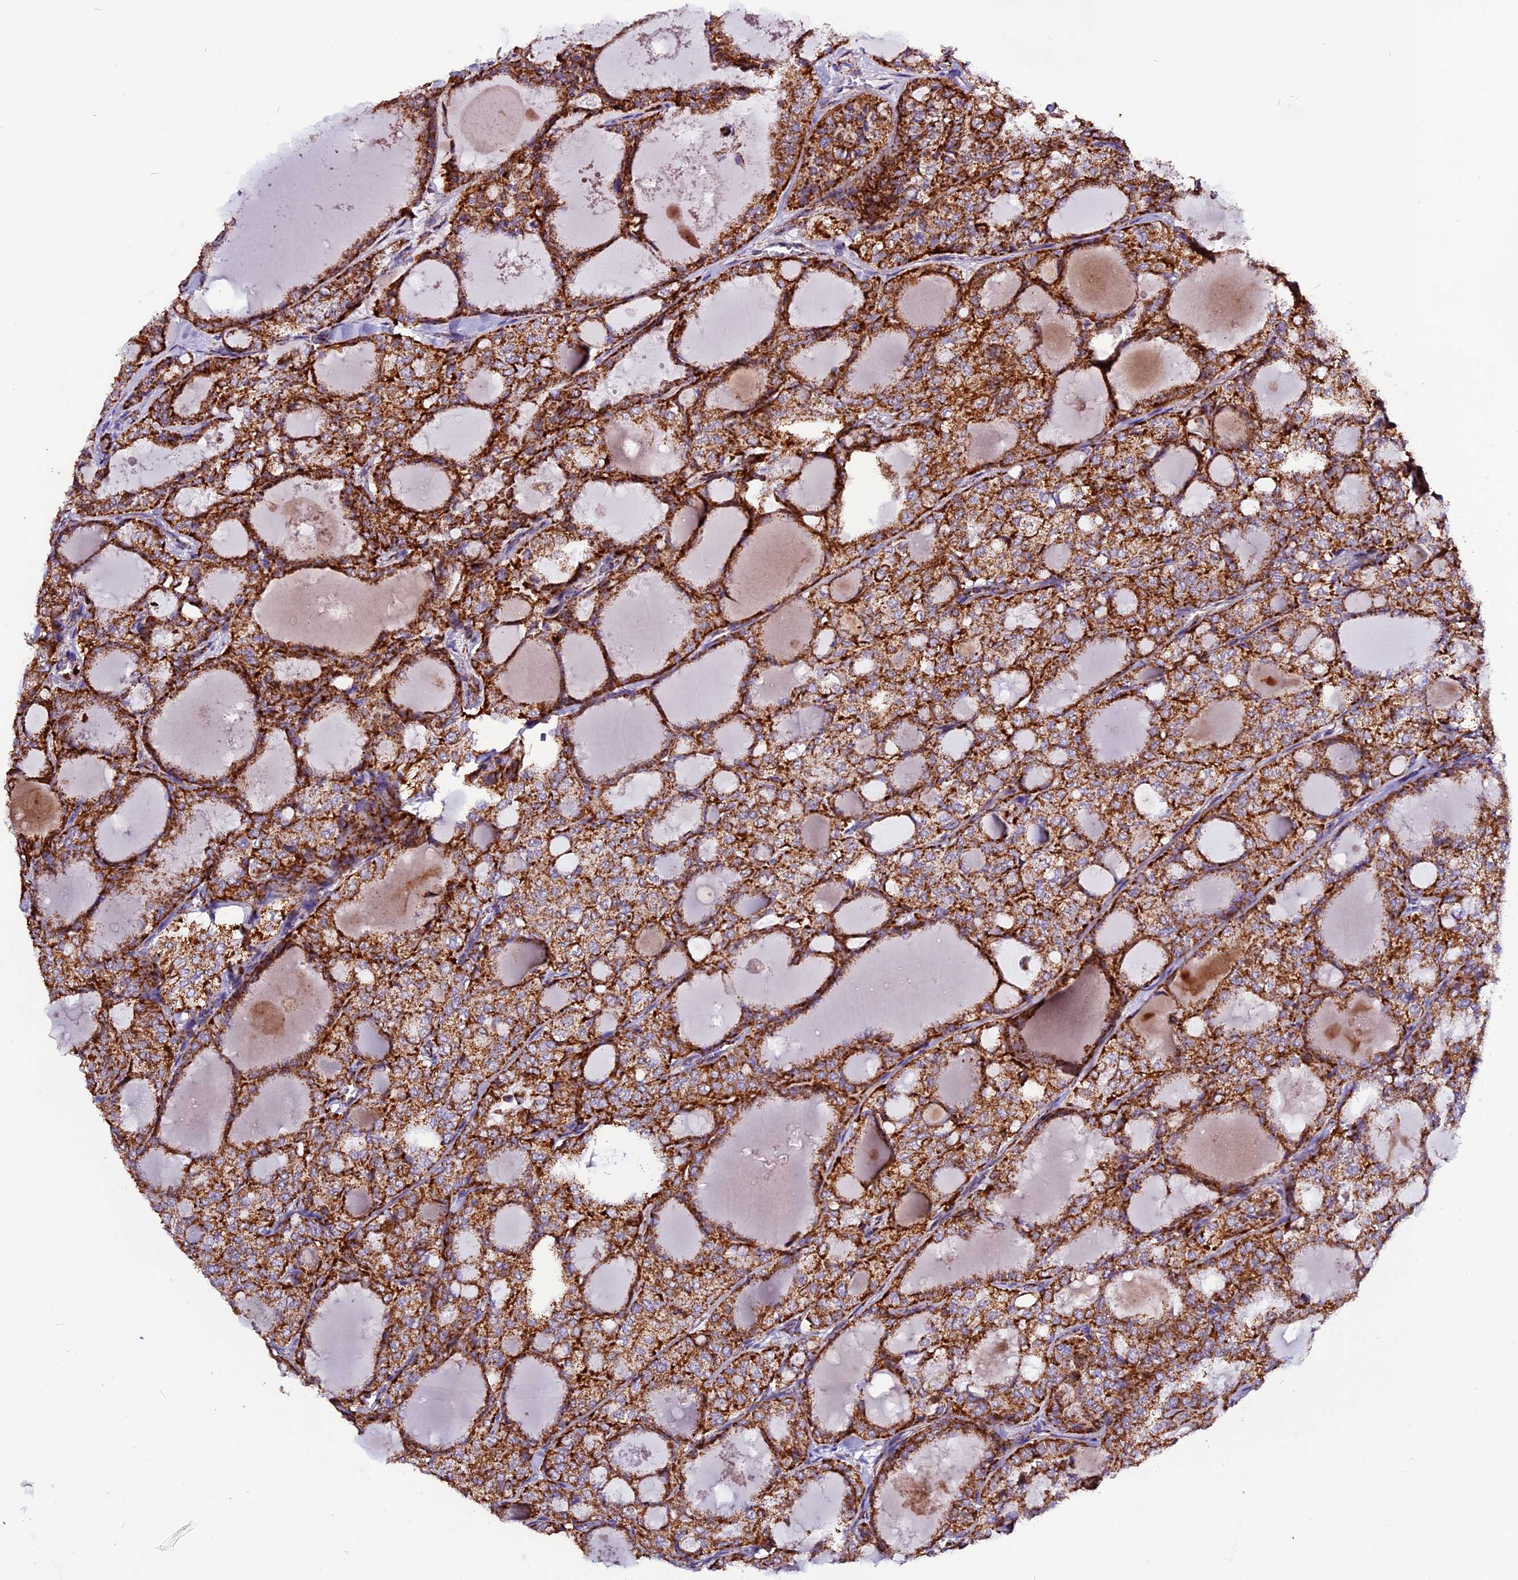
{"staining": {"intensity": "strong", "quantity": ">75%", "location": "cytoplasmic/membranous"}, "tissue": "thyroid cancer", "cell_type": "Tumor cells", "image_type": "cancer", "snomed": [{"axis": "morphology", "description": "Follicular adenoma carcinoma, NOS"}, {"axis": "topography", "description": "Thyroid gland"}], "caption": "Immunohistochemical staining of follicular adenoma carcinoma (thyroid) shows high levels of strong cytoplasmic/membranous staining in about >75% of tumor cells.", "gene": "CX3CL1", "patient": {"sex": "male", "age": 75}}